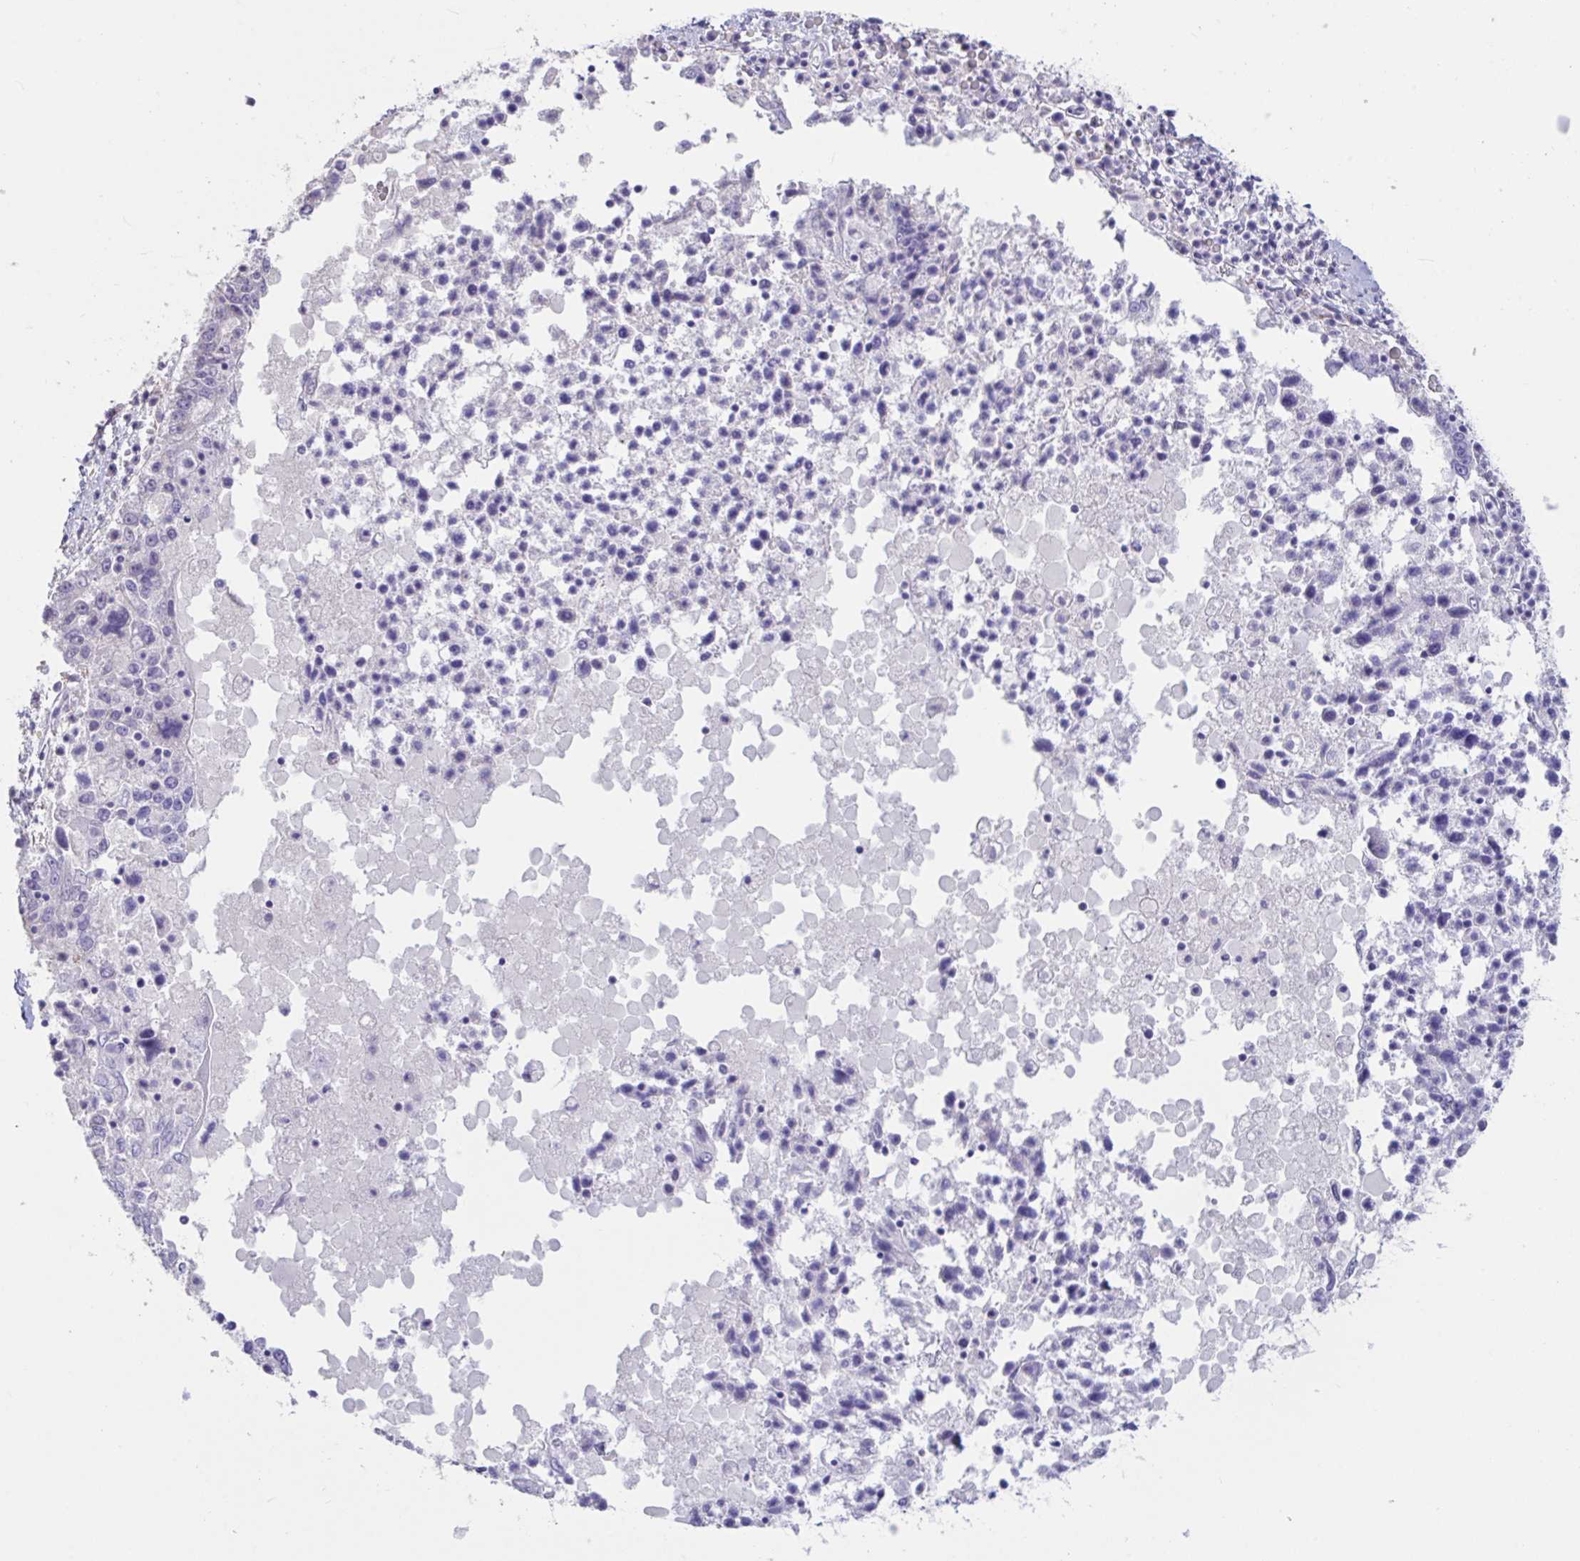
{"staining": {"intensity": "negative", "quantity": "none", "location": "none"}, "tissue": "ovarian cancer", "cell_type": "Tumor cells", "image_type": "cancer", "snomed": [{"axis": "morphology", "description": "Carcinoma, endometroid"}, {"axis": "topography", "description": "Ovary"}], "caption": "High power microscopy micrograph of an IHC photomicrograph of ovarian cancer (endometroid carcinoma), revealing no significant staining in tumor cells.", "gene": "TNNC1", "patient": {"sex": "female", "age": 62}}